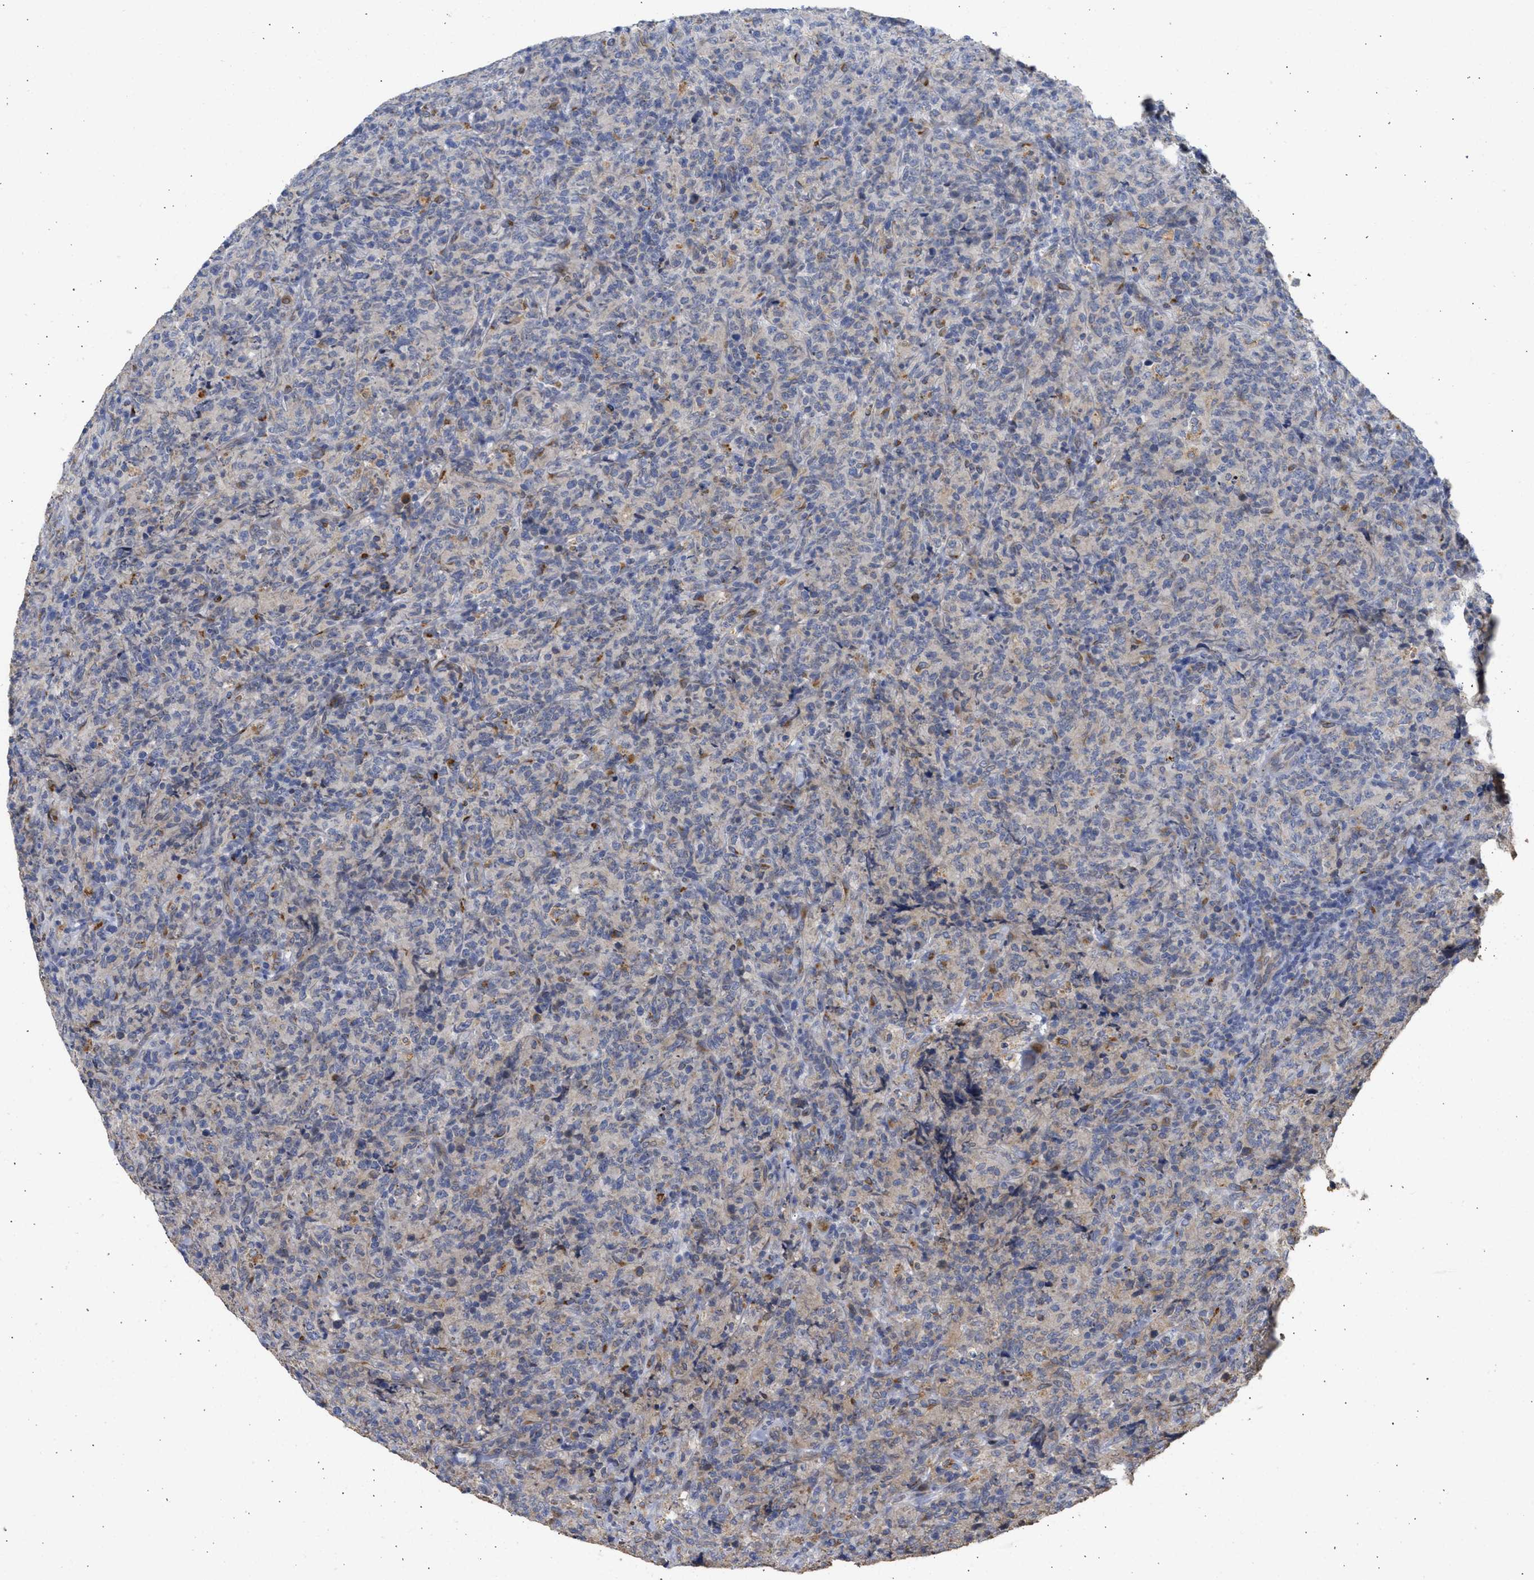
{"staining": {"intensity": "weak", "quantity": "<25%", "location": "cytoplasmic/membranous"}, "tissue": "lymphoma", "cell_type": "Tumor cells", "image_type": "cancer", "snomed": [{"axis": "morphology", "description": "Malignant lymphoma, non-Hodgkin's type, High grade"}, {"axis": "topography", "description": "Tonsil"}], "caption": "Tumor cells show no significant staining in high-grade malignant lymphoma, non-Hodgkin's type.", "gene": "TMED1", "patient": {"sex": "female", "age": 36}}